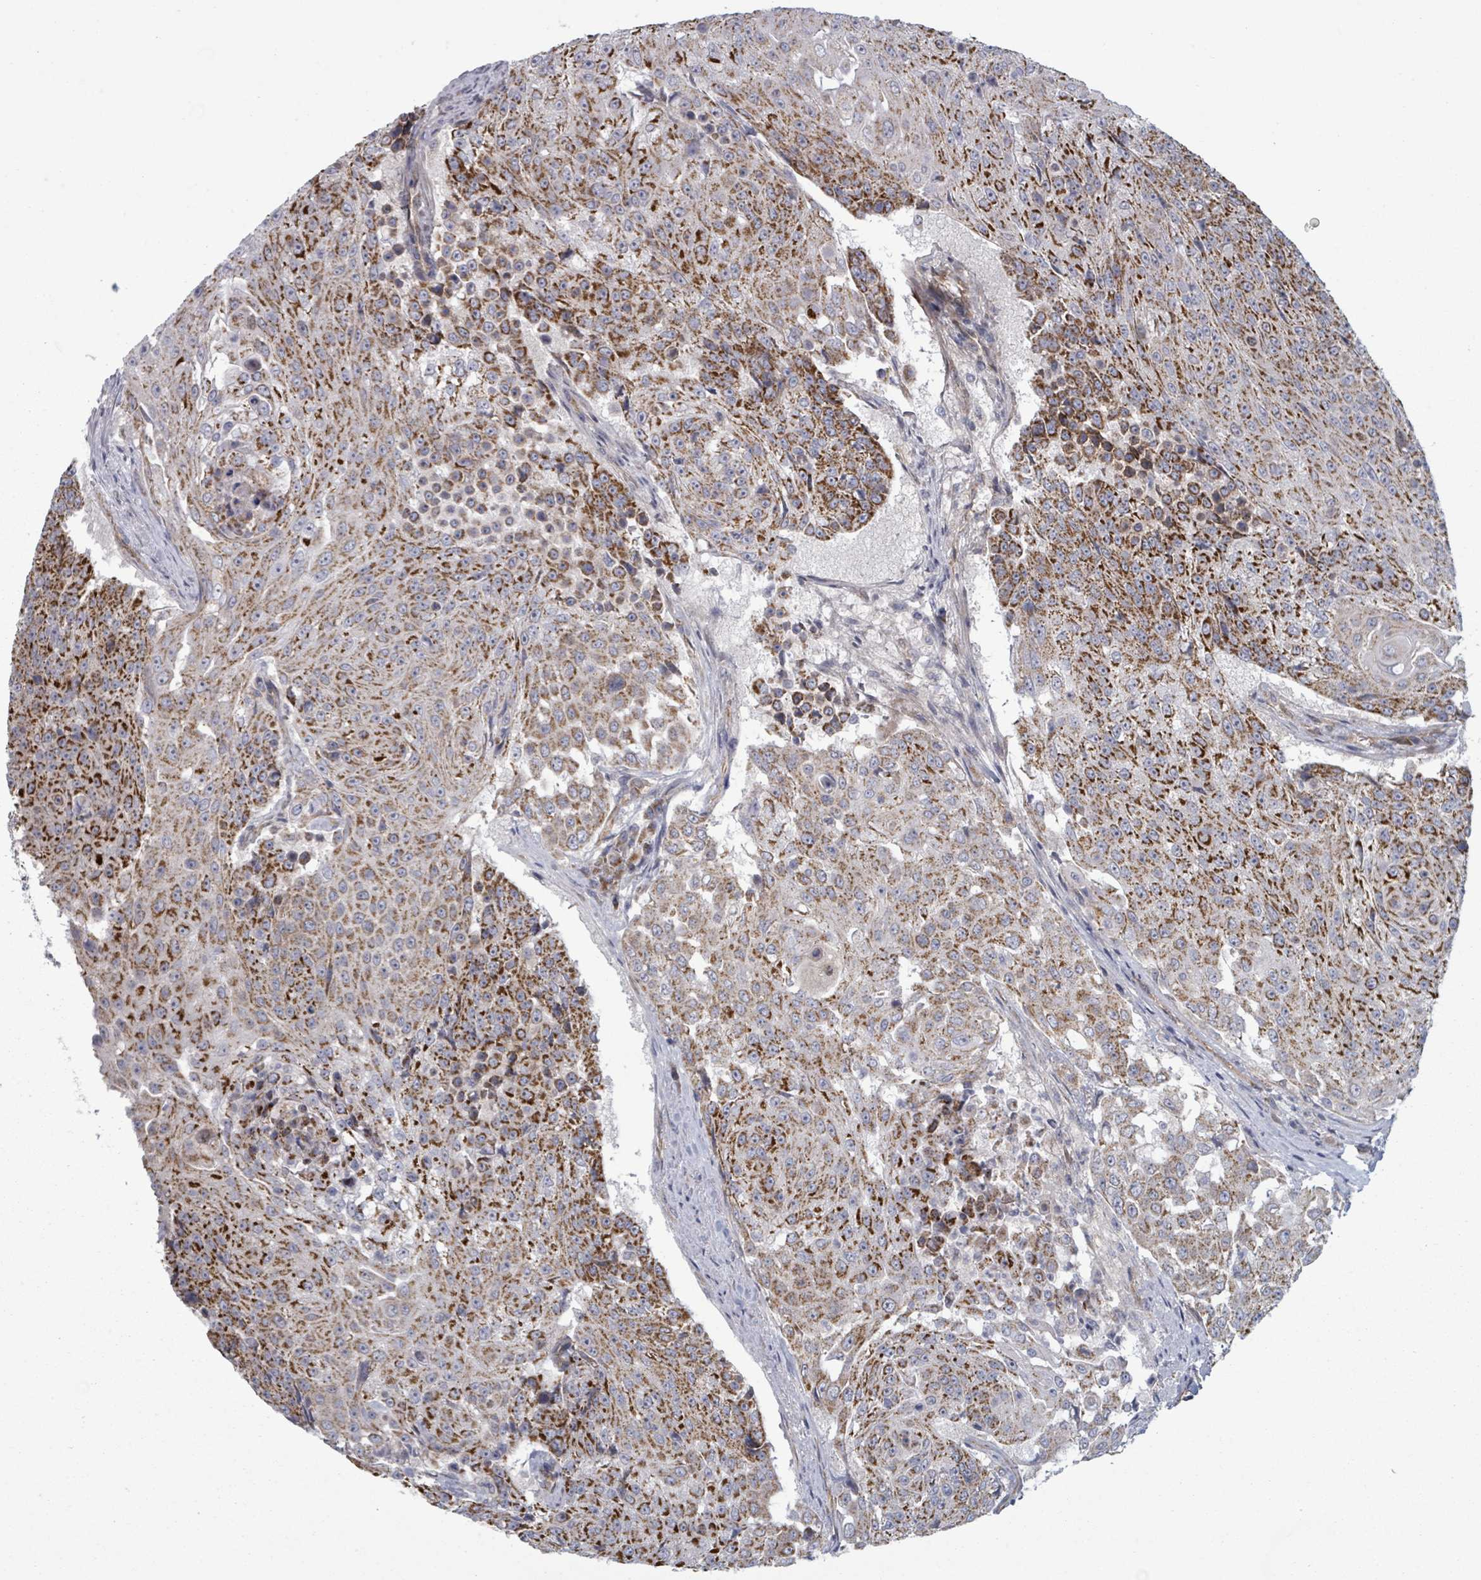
{"staining": {"intensity": "strong", "quantity": ">75%", "location": "cytoplasmic/membranous"}, "tissue": "urothelial cancer", "cell_type": "Tumor cells", "image_type": "cancer", "snomed": [{"axis": "morphology", "description": "Urothelial carcinoma, High grade"}, {"axis": "topography", "description": "Urinary bladder"}], "caption": "This is a photomicrograph of immunohistochemistry staining of urothelial cancer, which shows strong positivity in the cytoplasmic/membranous of tumor cells.", "gene": "FKBP1A", "patient": {"sex": "female", "age": 63}}